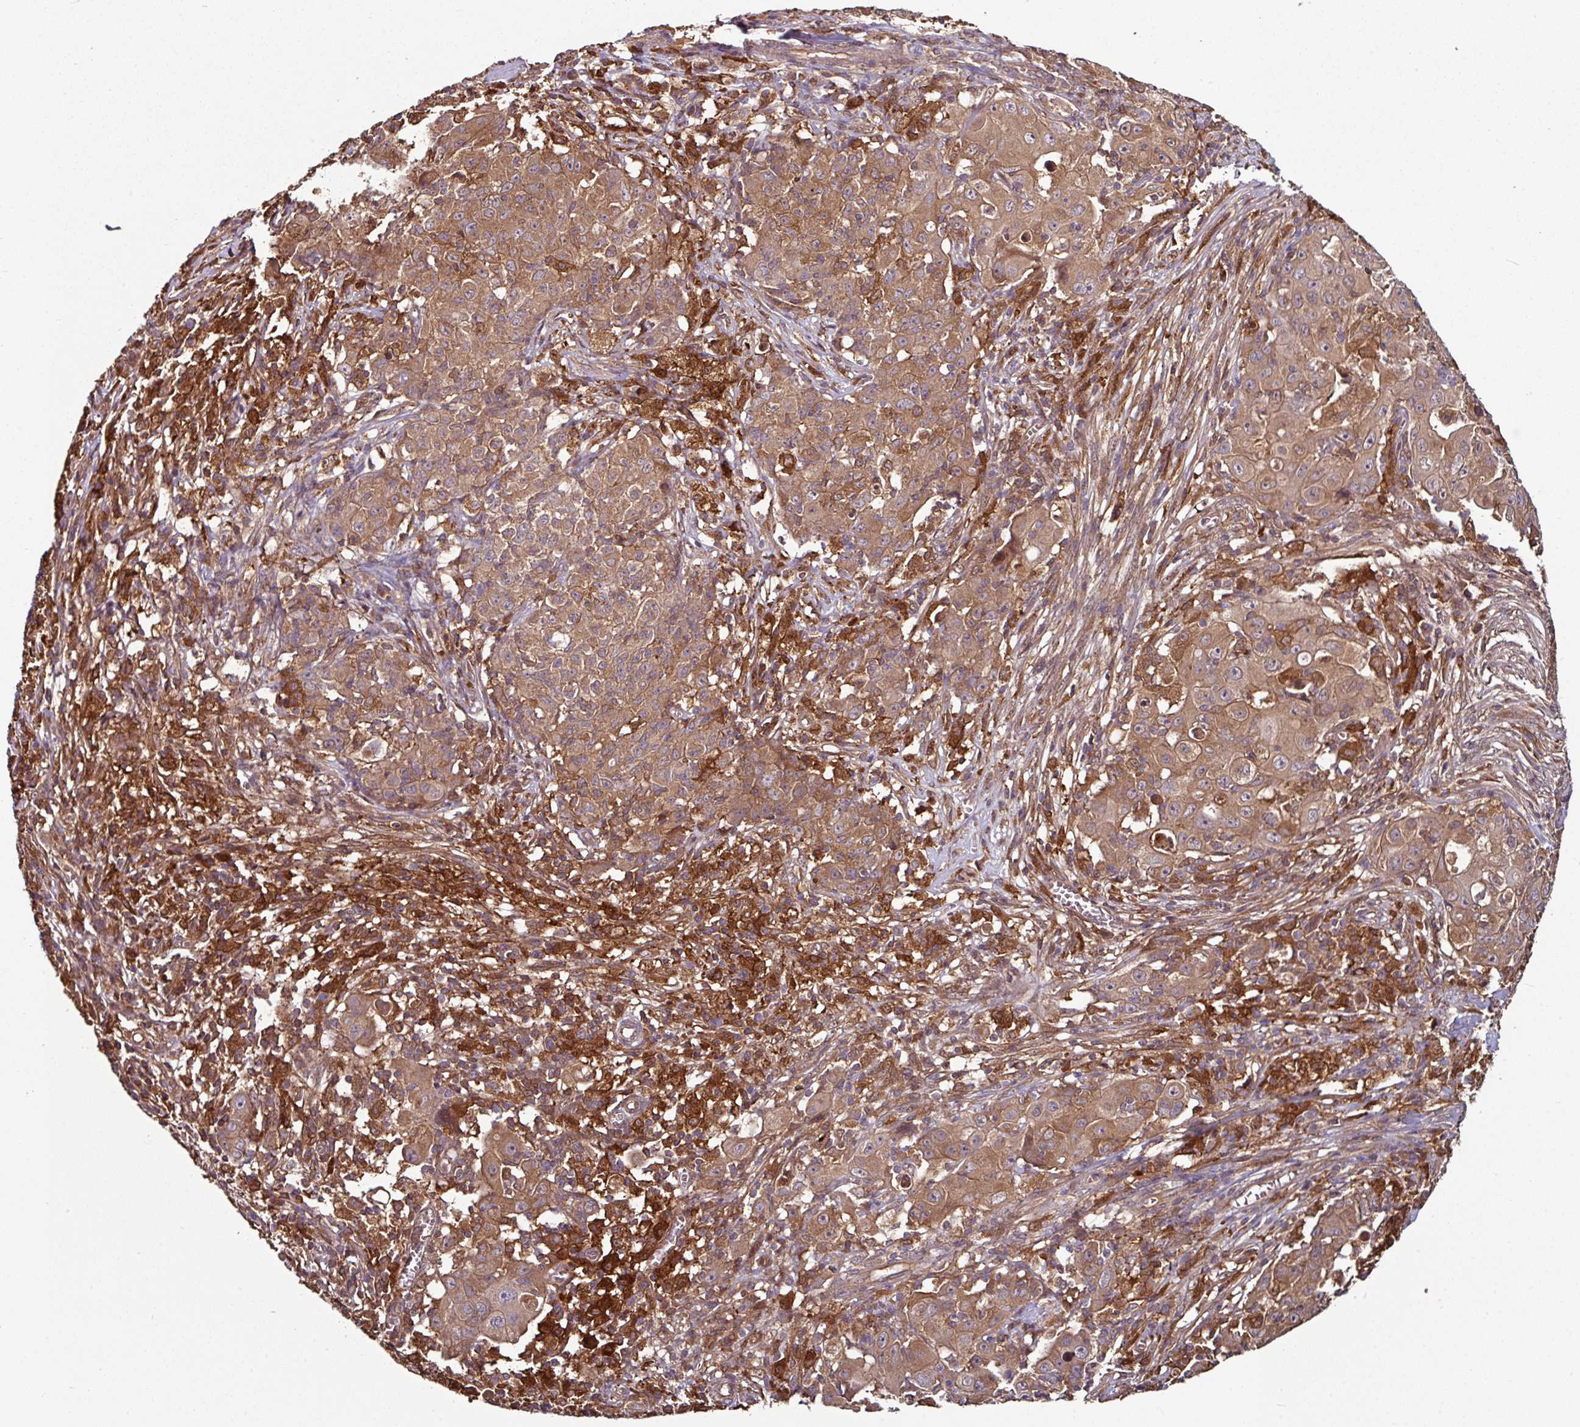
{"staining": {"intensity": "moderate", "quantity": ">75%", "location": "cytoplasmic/membranous"}, "tissue": "ovarian cancer", "cell_type": "Tumor cells", "image_type": "cancer", "snomed": [{"axis": "morphology", "description": "Carcinoma, endometroid"}, {"axis": "topography", "description": "Ovary"}], "caption": "IHC micrograph of neoplastic tissue: human ovarian cancer stained using immunohistochemistry shows medium levels of moderate protein expression localized specifically in the cytoplasmic/membranous of tumor cells, appearing as a cytoplasmic/membranous brown color.", "gene": "GNPDA1", "patient": {"sex": "female", "age": 42}}